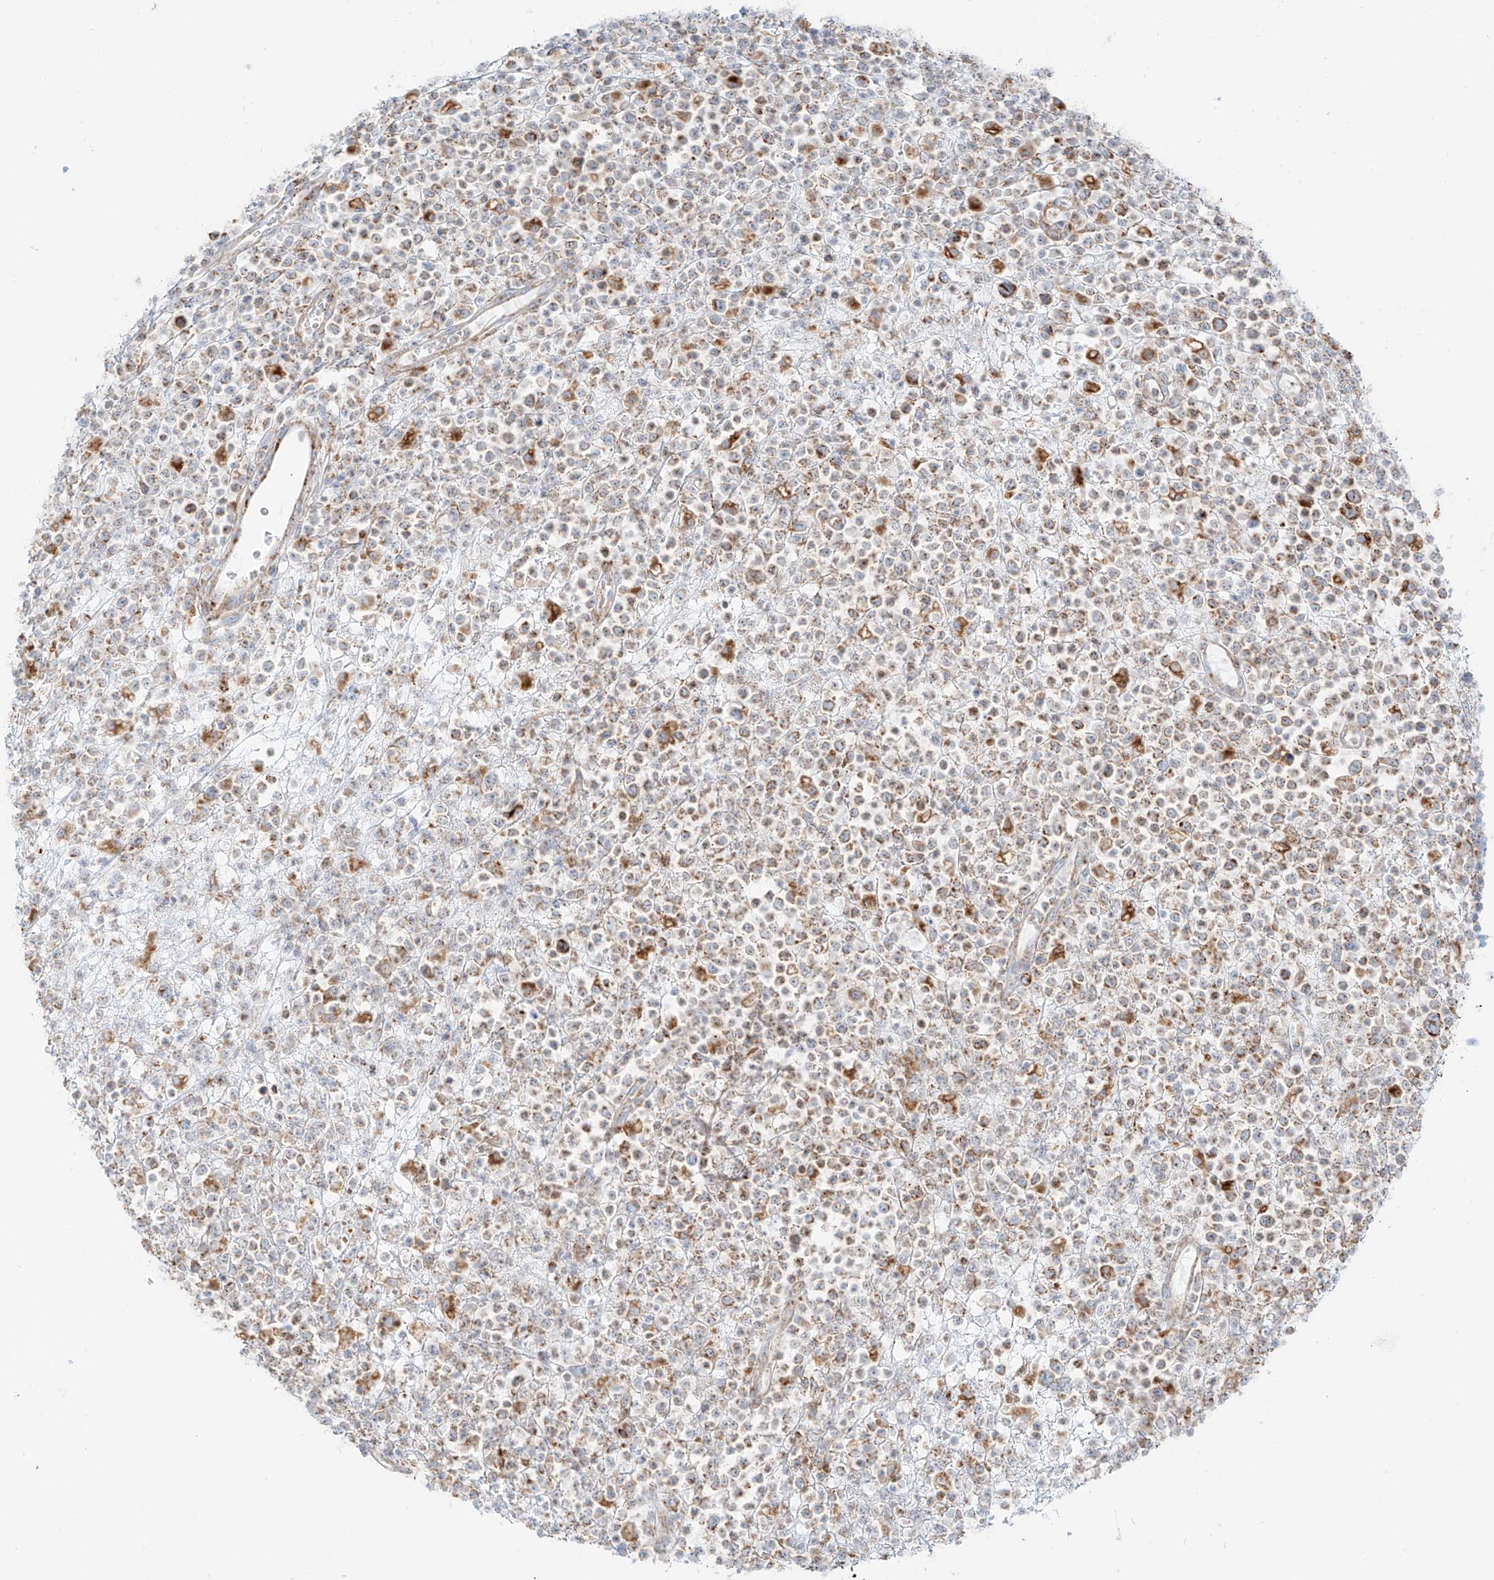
{"staining": {"intensity": "moderate", "quantity": ">75%", "location": "cytoplasmic/membranous"}, "tissue": "lymphoma", "cell_type": "Tumor cells", "image_type": "cancer", "snomed": [{"axis": "morphology", "description": "Malignant lymphoma, non-Hodgkin's type, High grade"}, {"axis": "topography", "description": "Colon"}], "caption": "Lymphoma was stained to show a protein in brown. There is medium levels of moderate cytoplasmic/membranous staining in approximately >75% of tumor cells. The staining was performed using DAB (3,3'-diaminobenzidine), with brown indicating positive protein expression. Nuclei are stained blue with hematoxylin.", "gene": "SLC35F6", "patient": {"sex": "female", "age": 53}}